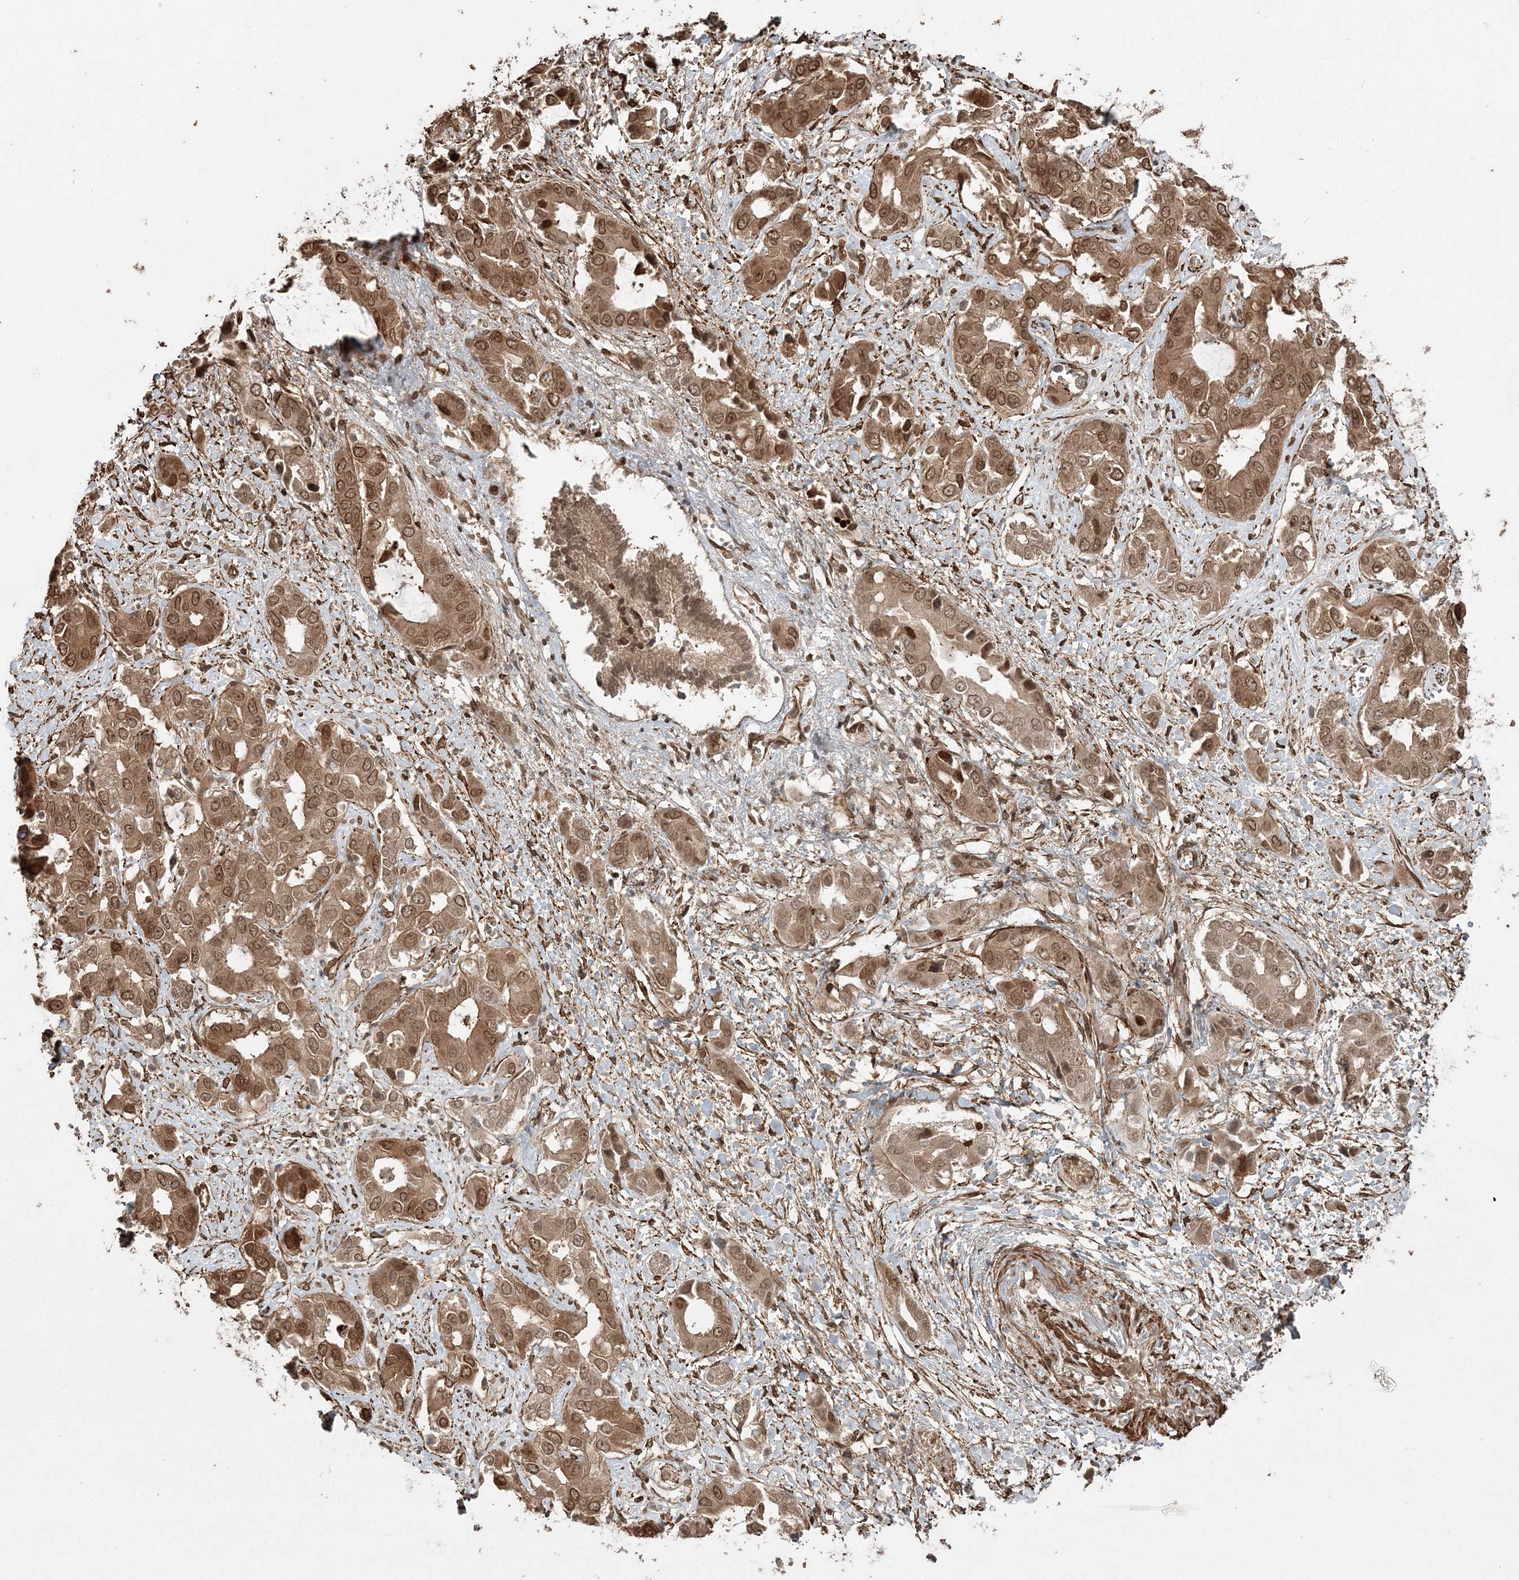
{"staining": {"intensity": "moderate", "quantity": ">75%", "location": "cytoplasmic/membranous,nuclear"}, "tissue": "liver cancer", "cell_type": "Tumor cells", "image_type": "cancer", "snomed": [{"axis": "morphology", "description": "Cholangiocarcinoma"}, {"axis": "topography", "description": "Liver"}], "caption": "The photomicrograph exhibits immunohistochemical staining of liver cancer. There is moderate cytoplasmic/membranous and nuclear staining is appreciated in about >75% of tumor cells. The staining was performed using DAB (3,3'-diaminobenzidine) to visualize the protein expression in brown, while the nuclei were stained in blue with hematoxylin (Magnification: 20x).", "gene": "ETAA1", "patient": {"sex": "female", "age": 52}}